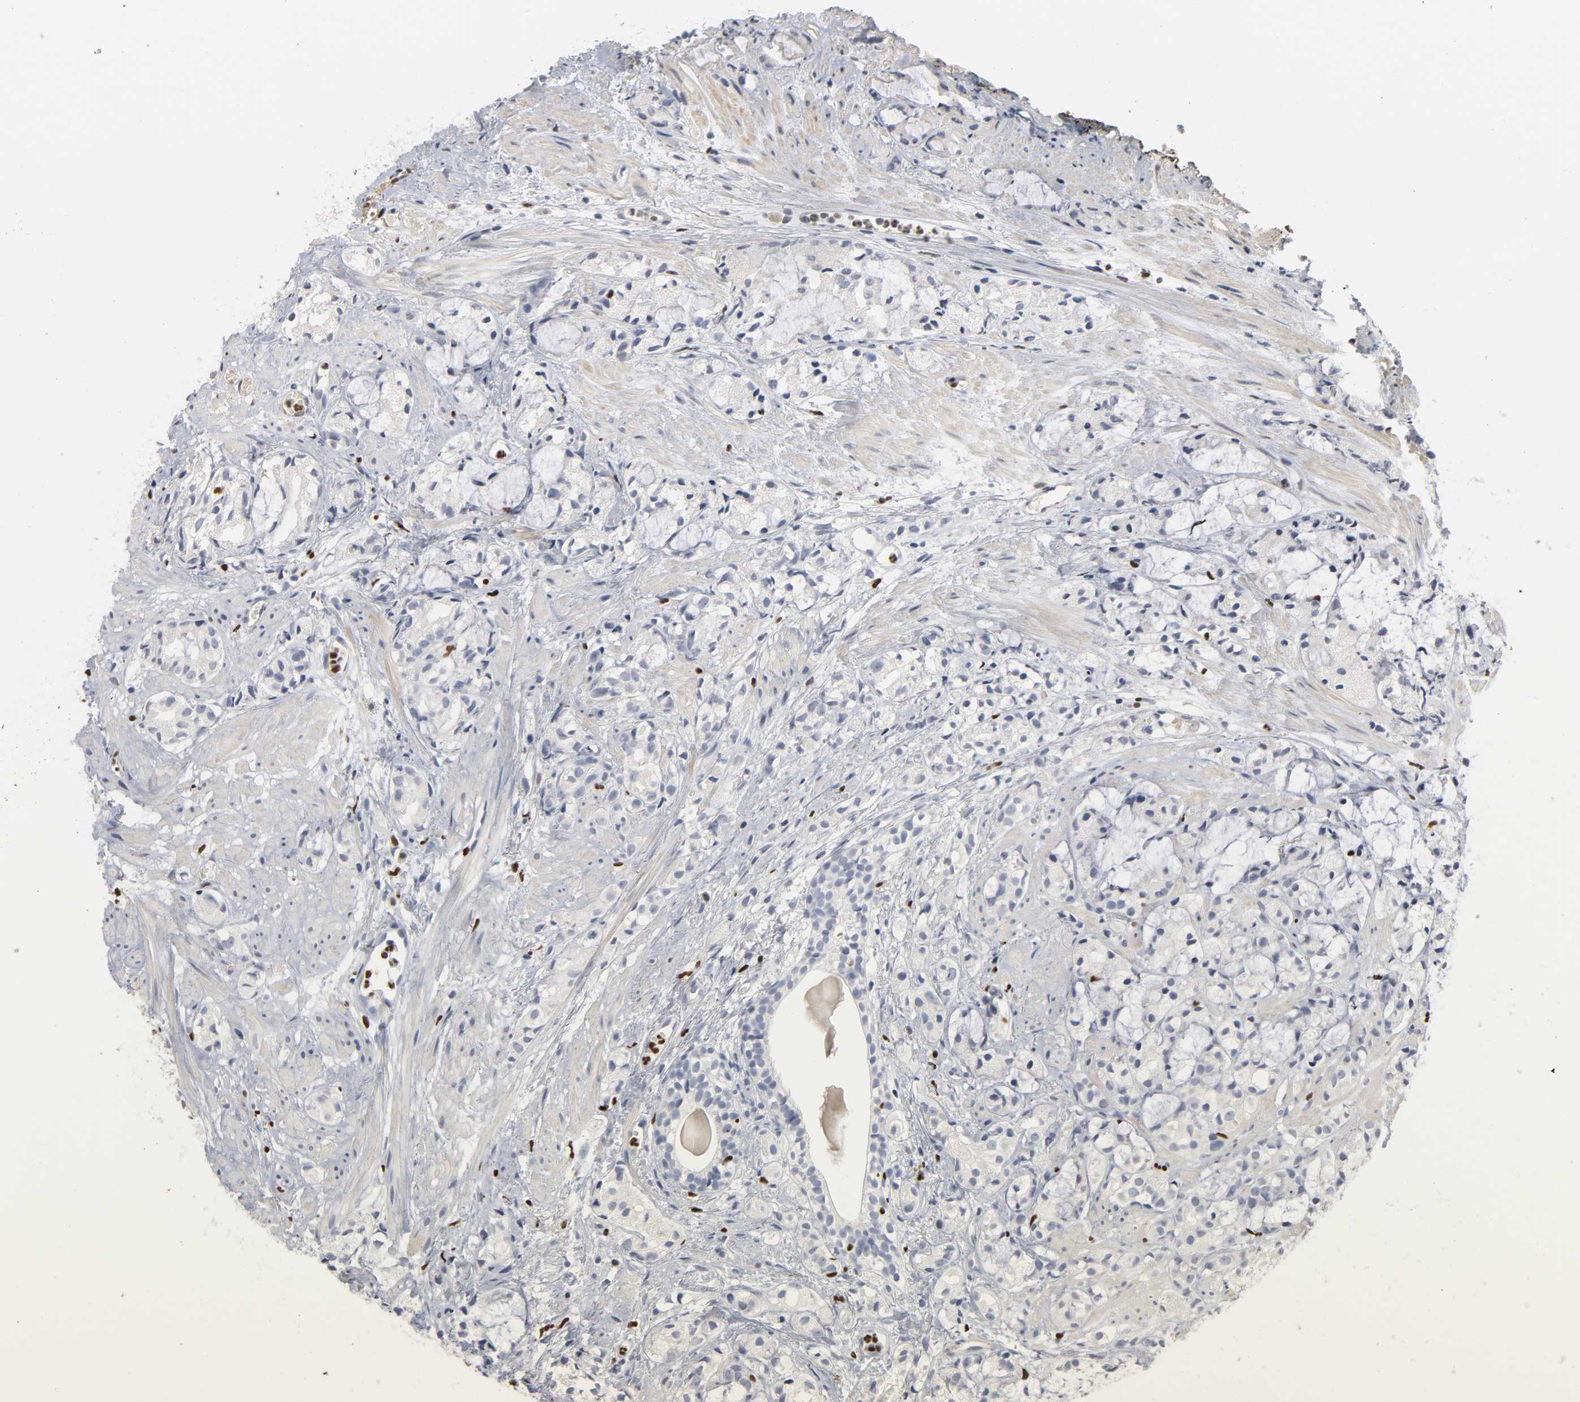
{"staining": {"intensity": "negative", "quantity": "none", "location": "none"}, "tissue": "prostate cancer", "cell_type": "Tumor cells", "image_type": "cancer", "snomed": [{"axis": "morphology", "description": "Adenocarcinoma, High grade"}, {"axis": "topography", "description": "Prostate"}], "caption": "Immunohistochemistry of human high-grade adenocarcinoma (prostate) displays no expression in tumor cells.", "gene": "SPI1", "patient": {"sex": "male", "age": 85}}